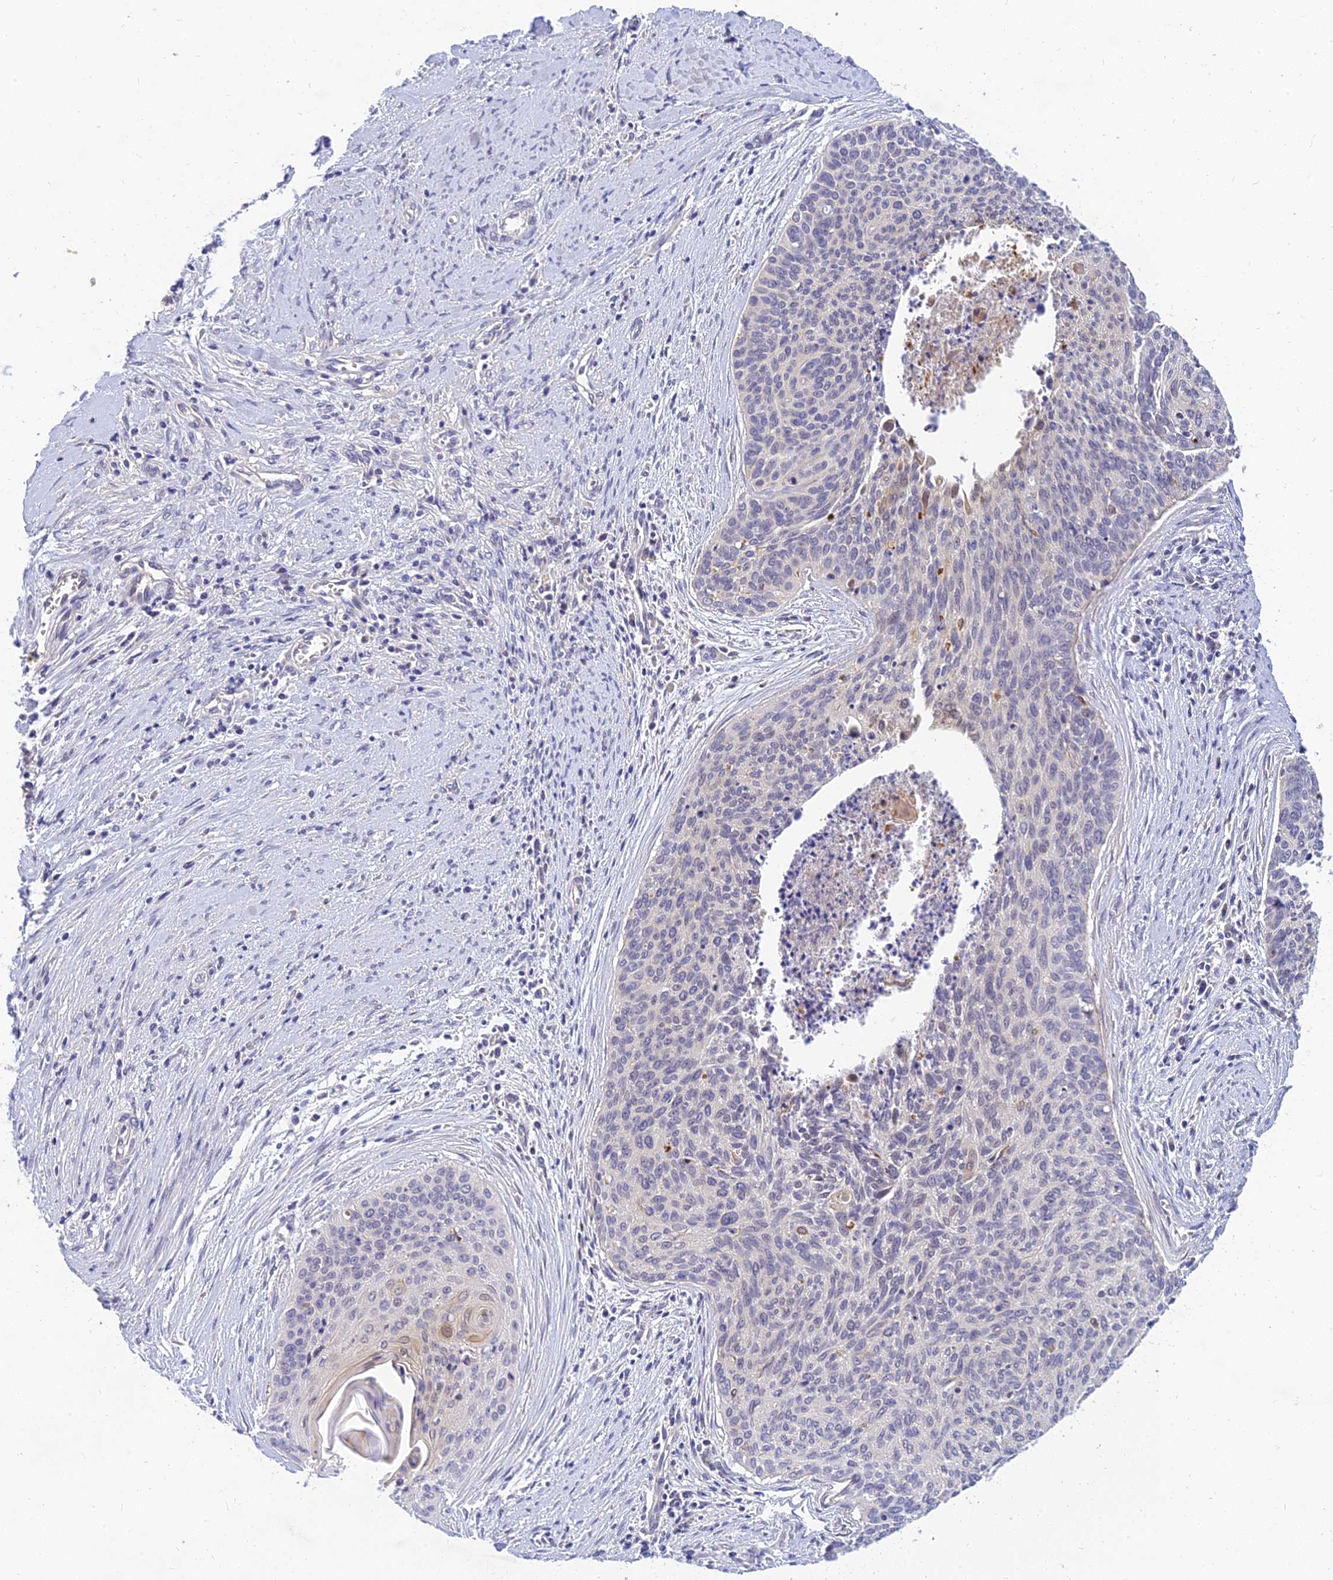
{"staining": {"intensity": "negative", "quantity": "none", "location": "none"}, "tissue": "cervical cancer", "cell_type": "Tumor cells", "image_type": "cancer", "snomed": [{"axis": "morphology", "description": "Squamous cell carcinoma, NOS"}, {"axis": "topography", "description": "Cervix"}], "caption": "Squamous cell carcinoma (cervical) was stained to show a protein in brown. There is no significant staining in tumor cells.", "gene": "ANKS4B", "patient": {"sex": "female", "age": 55}}